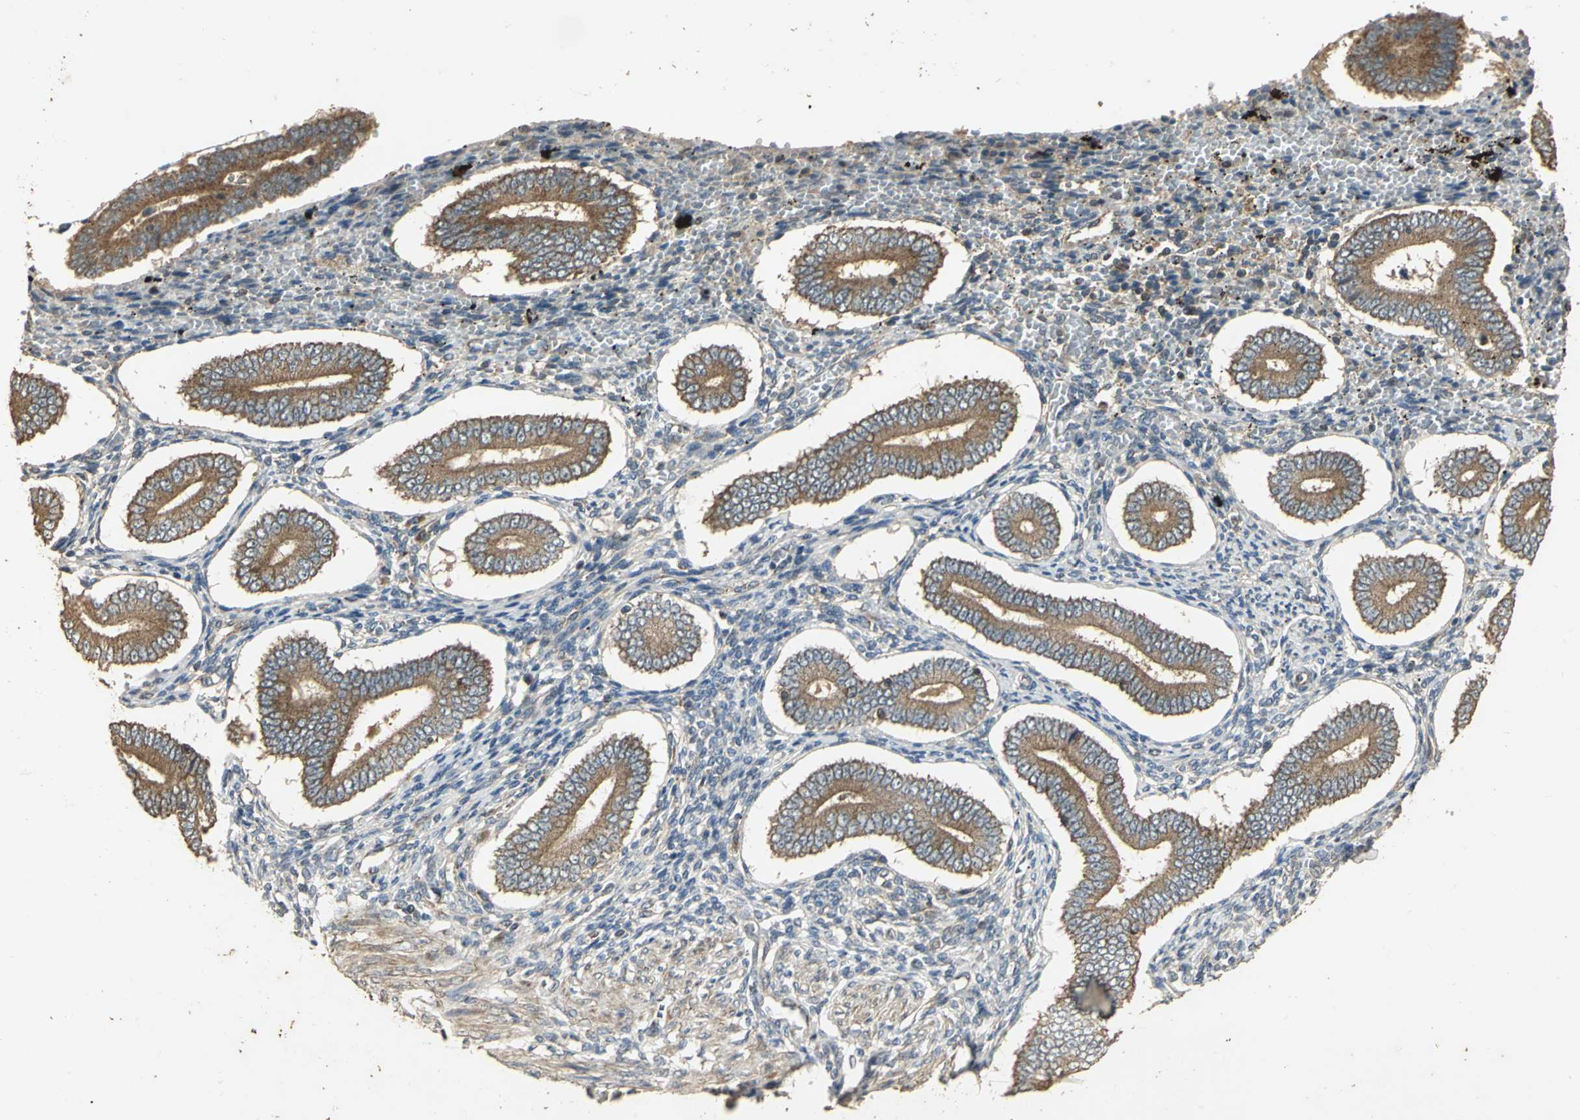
{"staining": {"intensity": "weak", "quantity": "<25%", "location": "cytoplasmic/membranous"}, "tissue": "endometrium", "cell_type": "Cells in endometrial stroma", "image_type": "normal", "snomed": [{"axis": "morphology", "description": "Normal tissue, NOS"}, {"axis": "topography", "description": "Endometrium"}], "caption": "Immunohistochemical staining of unremarkable human endometrium exhibits no significant staining in cells in endometrial stroma.", "gene": "KANK1", "patient": {"sex": "female", "age": 42}}